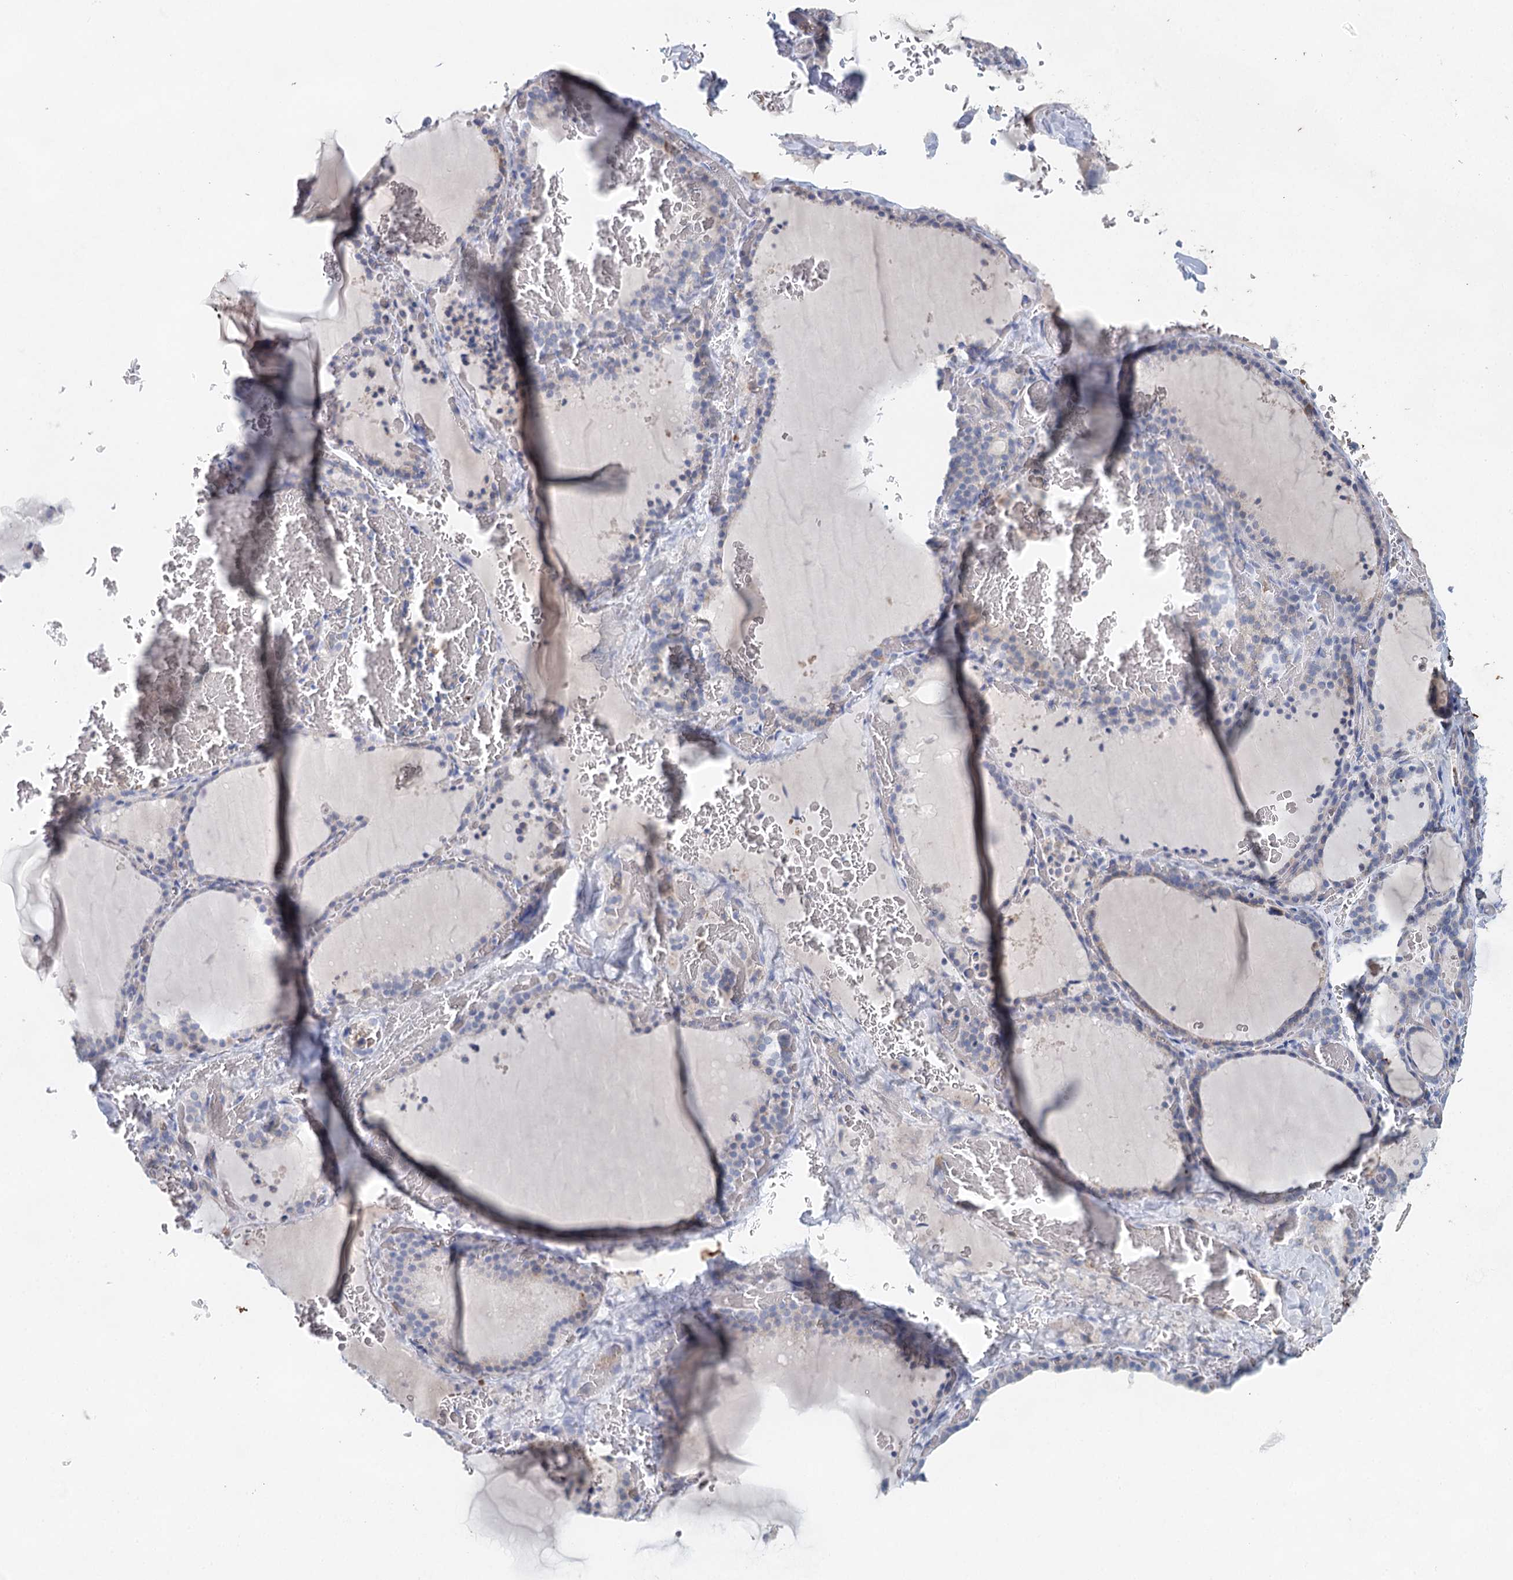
{"staining": {"intensity": "negative", "quantity": "none", "location": "none"}, "tissue": "thyroid gland", "cell_type": "Glandular cells", "image_type": "normal", "snomed": [{"axis": "morphology", "description": "Normal tissue, NOS"}, {"axis": "topography", "description": "Thyroid gland"}], "caption": "Protein analysis of unremarkable thyroid gland exhibits no significant positivity in glandular cells. (IHC, brightfield microscopy, high magnification).", "gene": "MYL6B", "patient": {"sex": "female", "age": 39}}